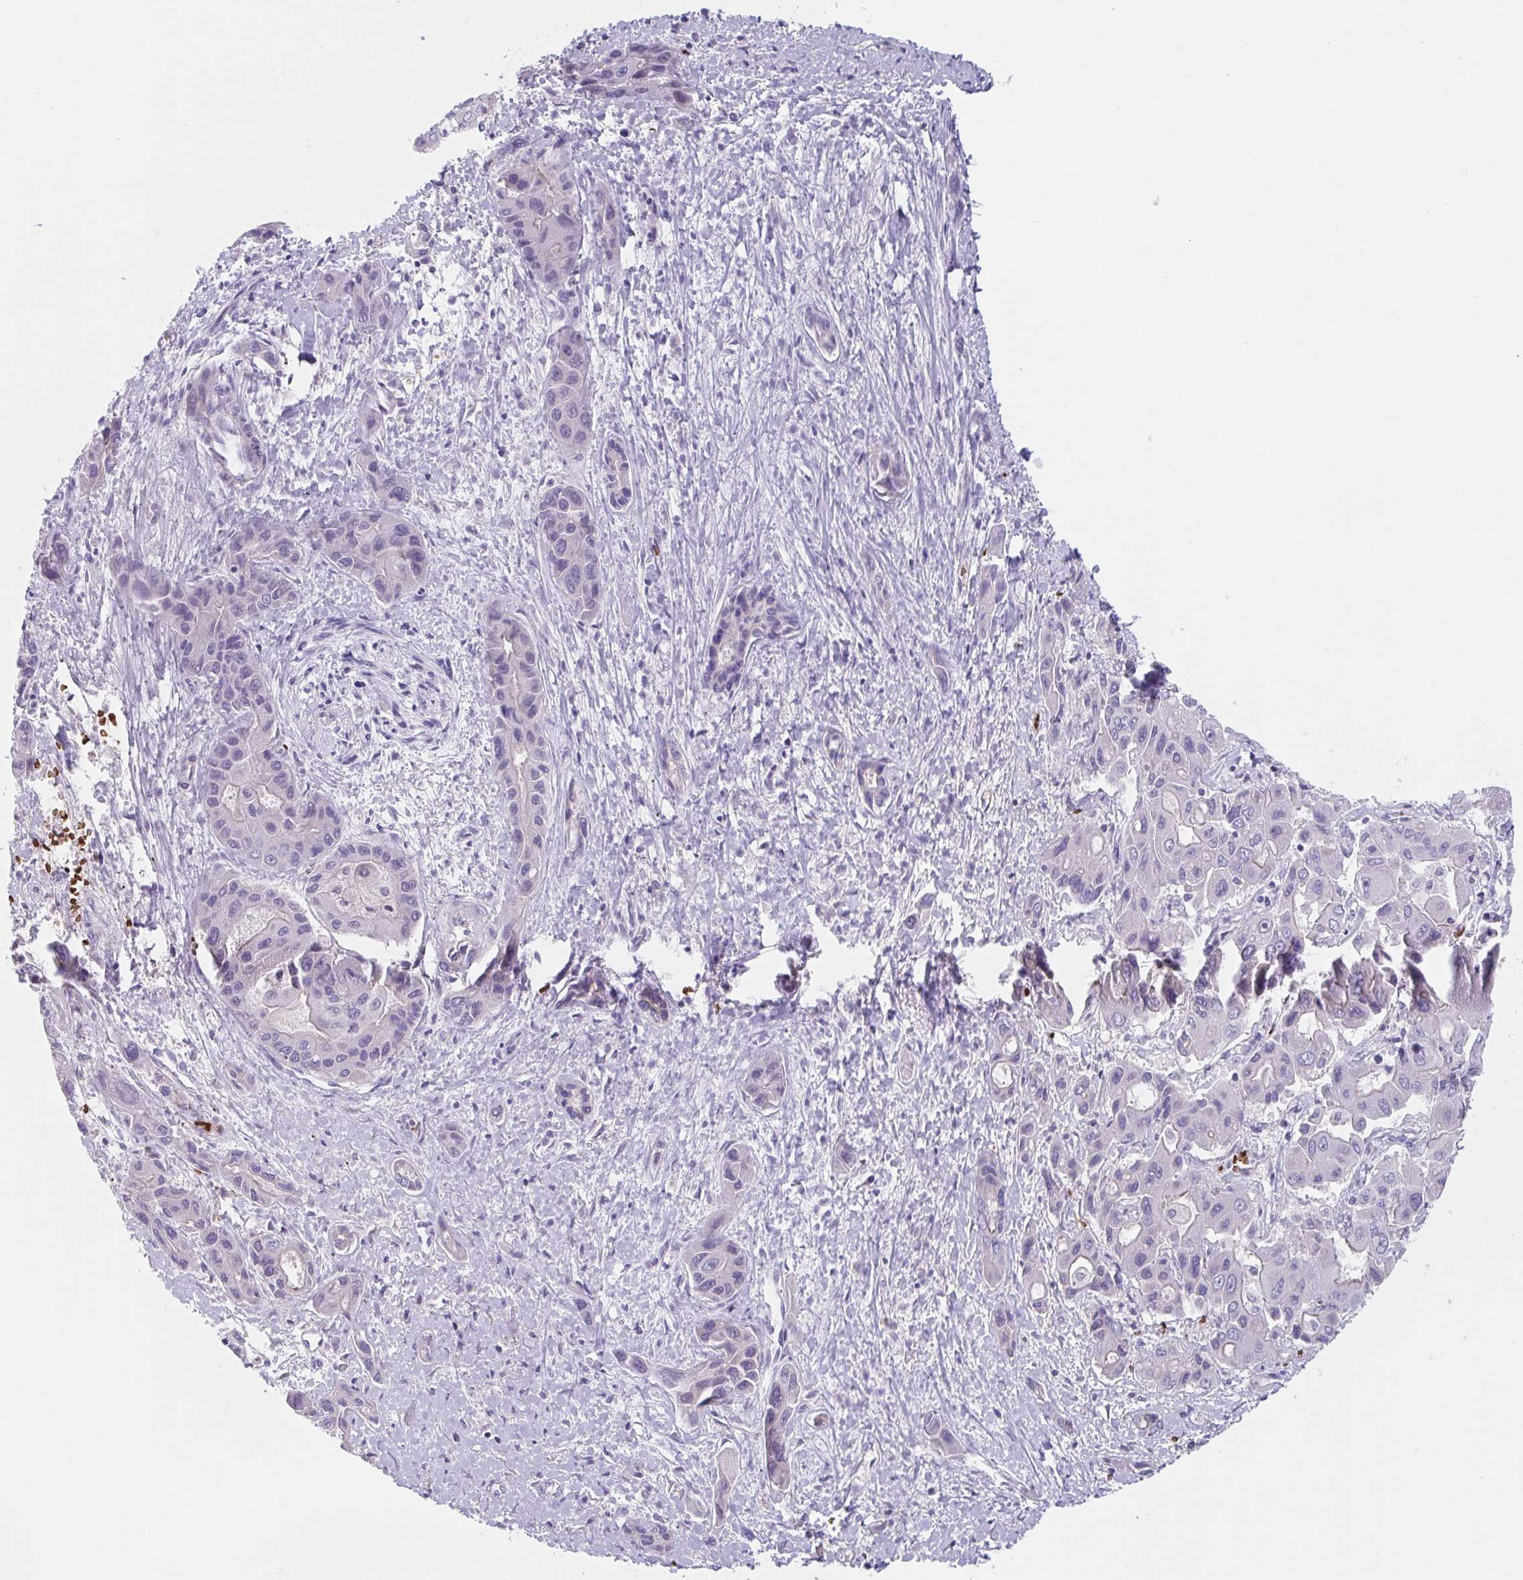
{"staining": {"intensity": "weak", "quantity": "<25%", "location": "cytoplasmic/membranous"}, "tissue": "liver cancer", "cell_type": "Tumor cells", "image_type": "cancer", "snomed": [{"axis": "morphology", "description": "Cholangiocarcinoma"}, {"axis": "topography", "description": "Liver"}], "caption": "Tumor cells show no significant protein positivity in liver cholangiocarcinoma. (DAB immunohistochemistry (IHC) visualized using brightfield microscopy, high magnification).", "gene": "TTC30B", "patient": {"sex": "male", "age": 67}}